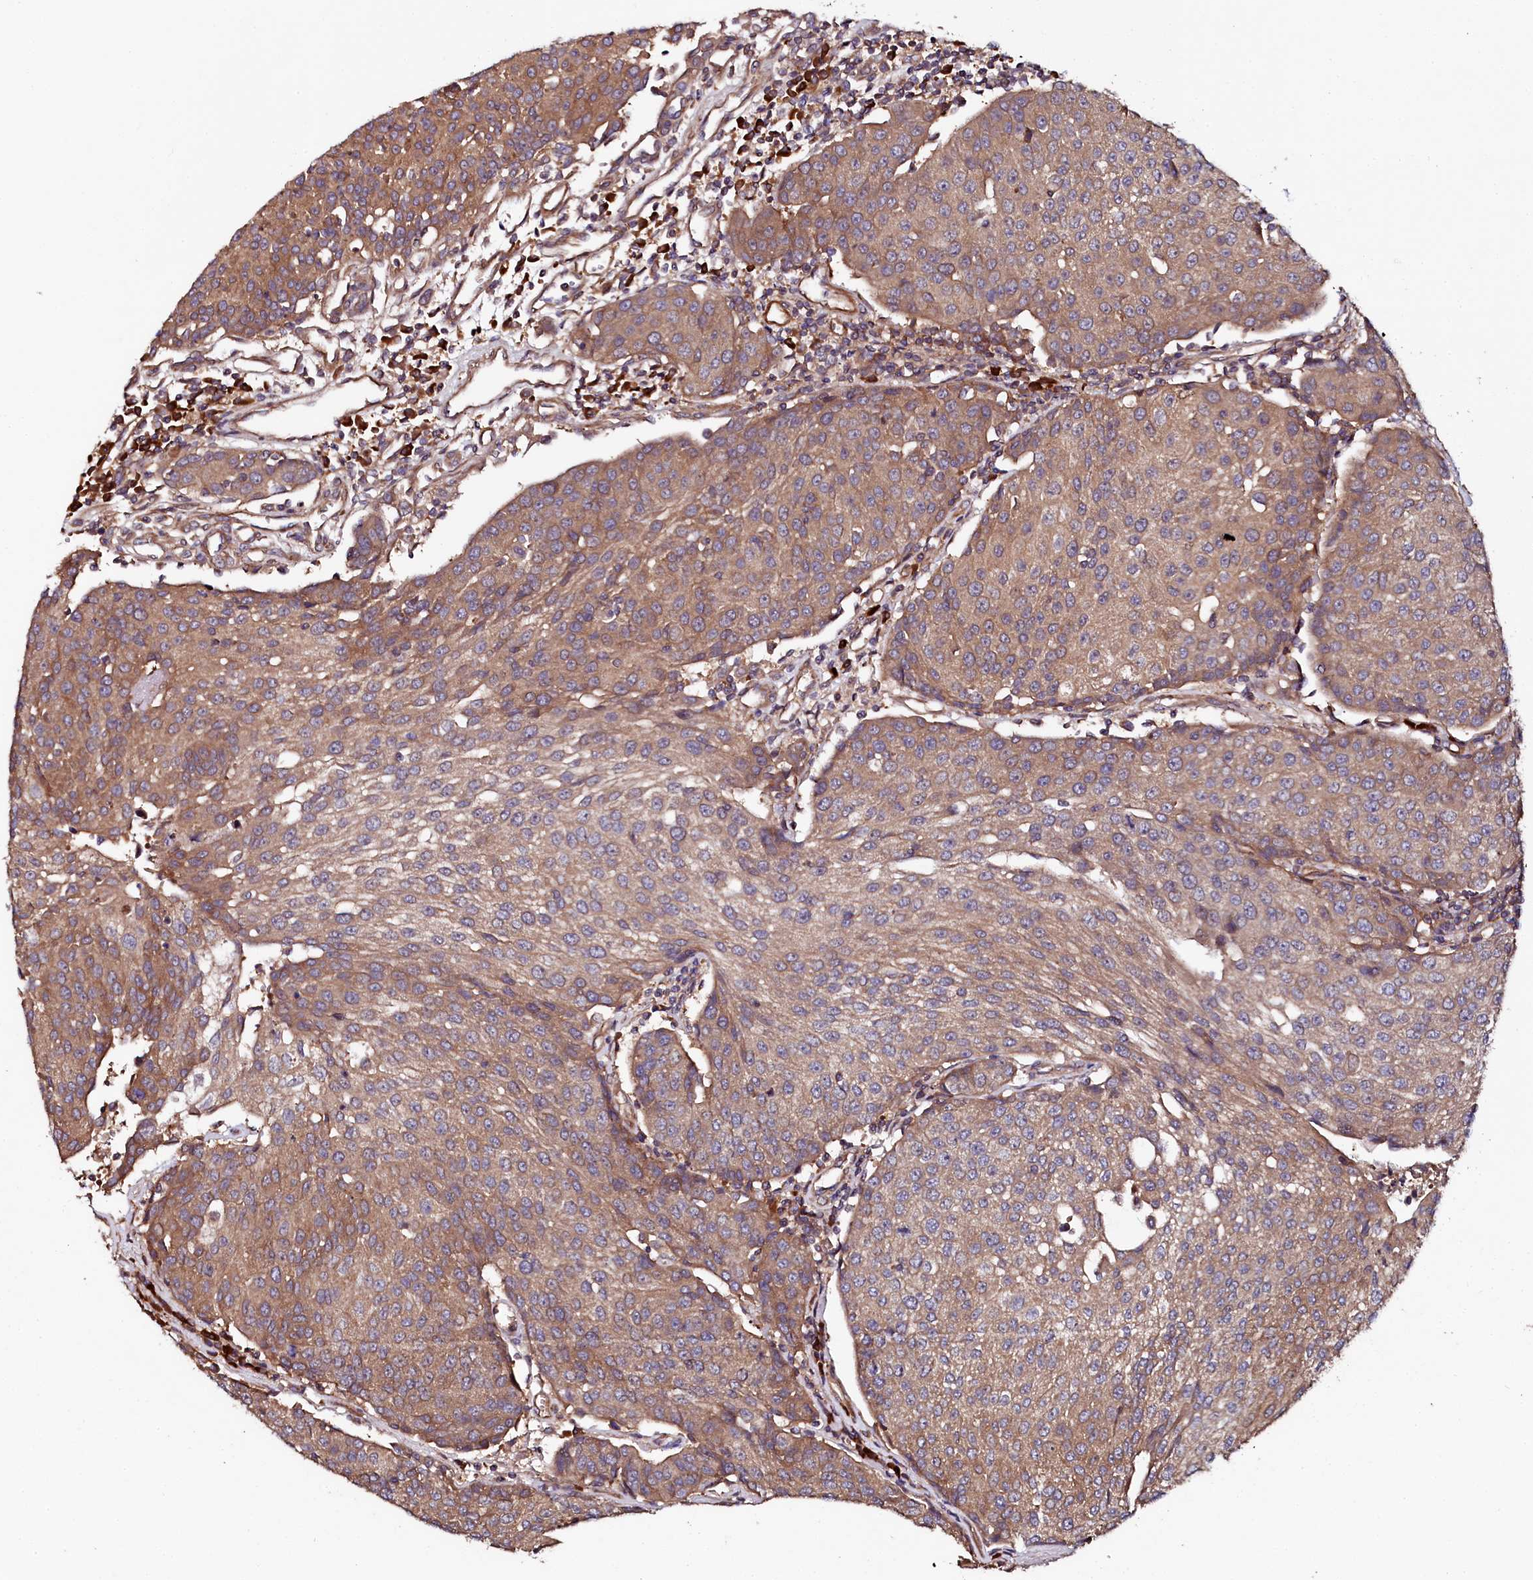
{"staining": {"intensity": "moderate", "quantity": ">75%", "location": "cytoplasmic/membranous"}, "tissue": "urothelial cancer", "cell_type": "Tumor cells", "image_type": "cancer", "snomed": [{"axis": "morphology", "description": "Urothelial carcinoma, High grade"}, {"axis": "topography", "description": "Urinary bladder"}], "caption": "Human urothelial cancer stained with a brown dye shows moderate cytoplasmic/membranous positive expression in approximately >75% of tumor cells.", "gene": "USPL1", "patient": {"sex": "female", "age": 85}}